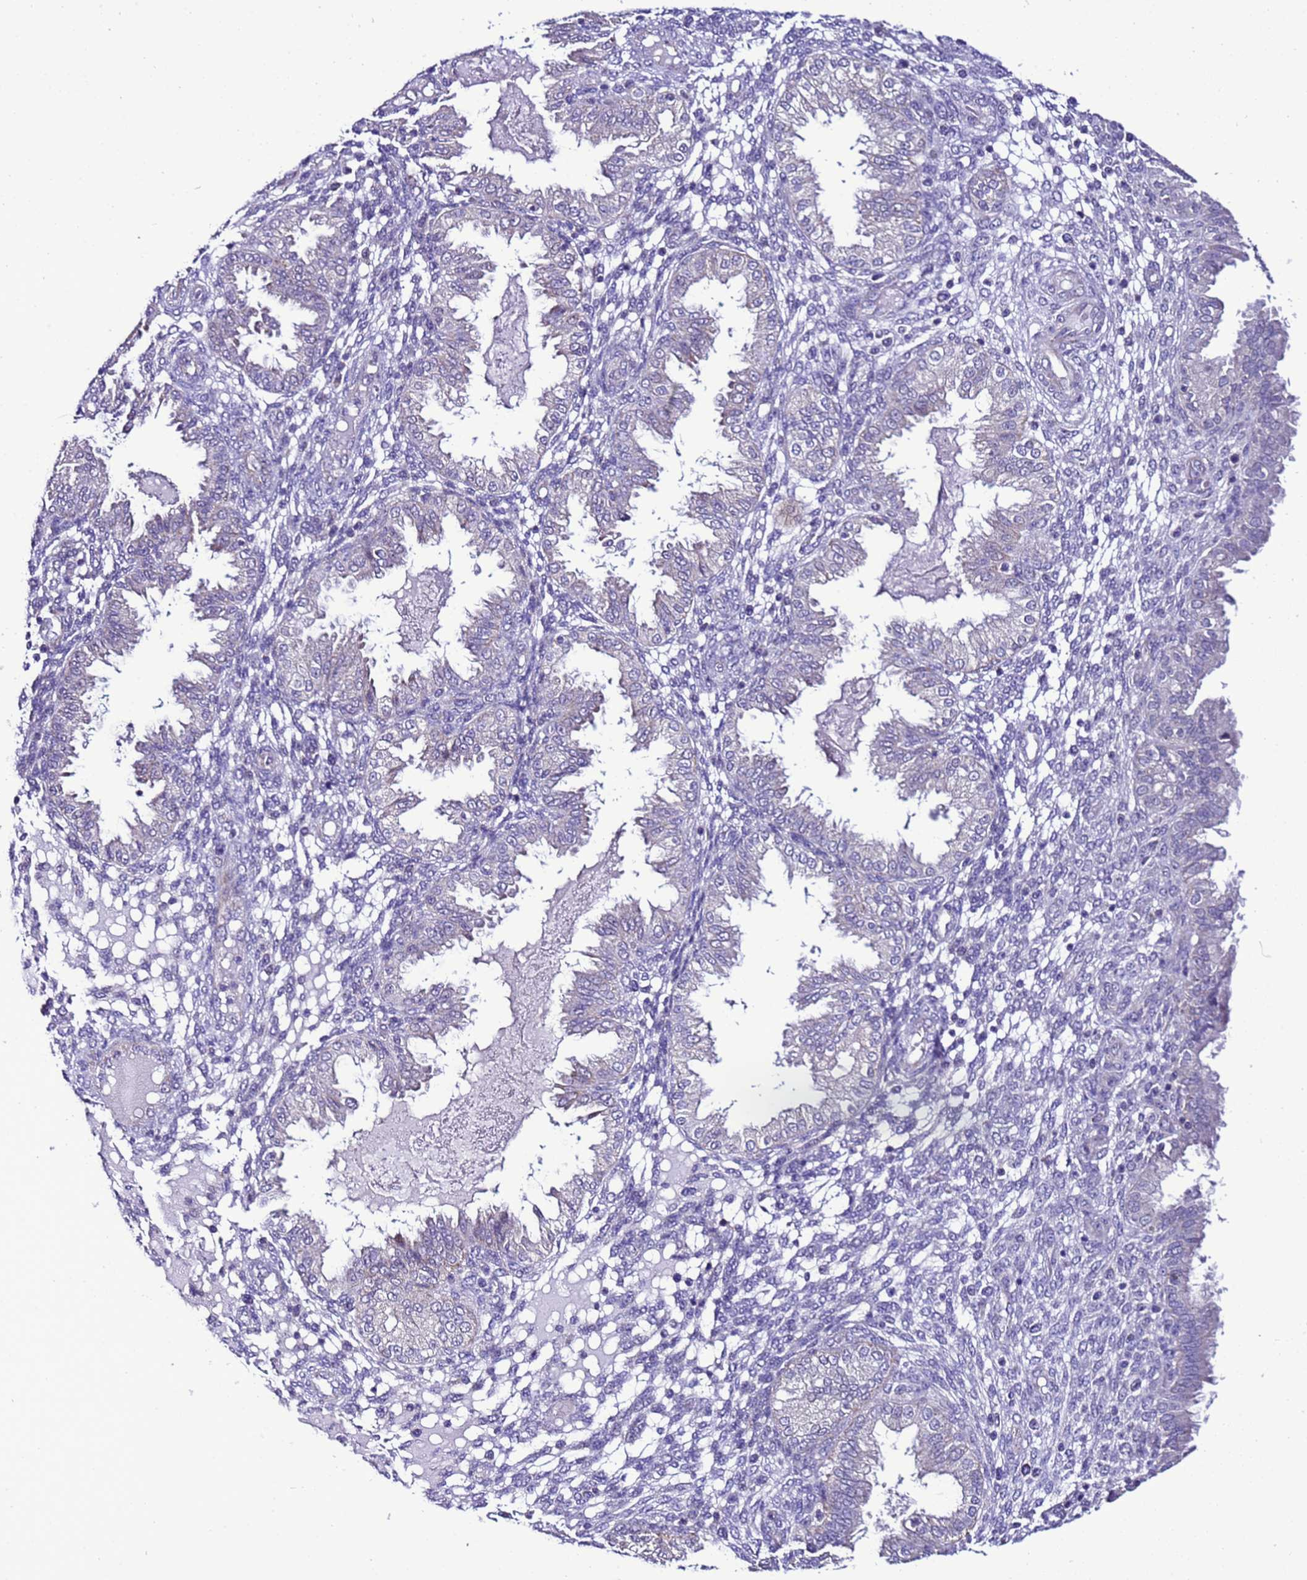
{"staining": {"intensity": "negative", "quantity": "none", "location": "none"}, "tissue": "endometrium", "cell_type": "Cells in endometrial stroma", "image_type": "normal", "snomed": [{"axis": "morphology", "description": "Normal tissue, NOS"}, {"axis": "topography", "description": "Endometrium"}], "caption": "This is an immunohistochemistry (IHC) micrograph of benign human endometrium. There is no staining in cells in endometrial stroma.", "gene": "DPH6", "patient": {"sex": "female", "age": 33}}